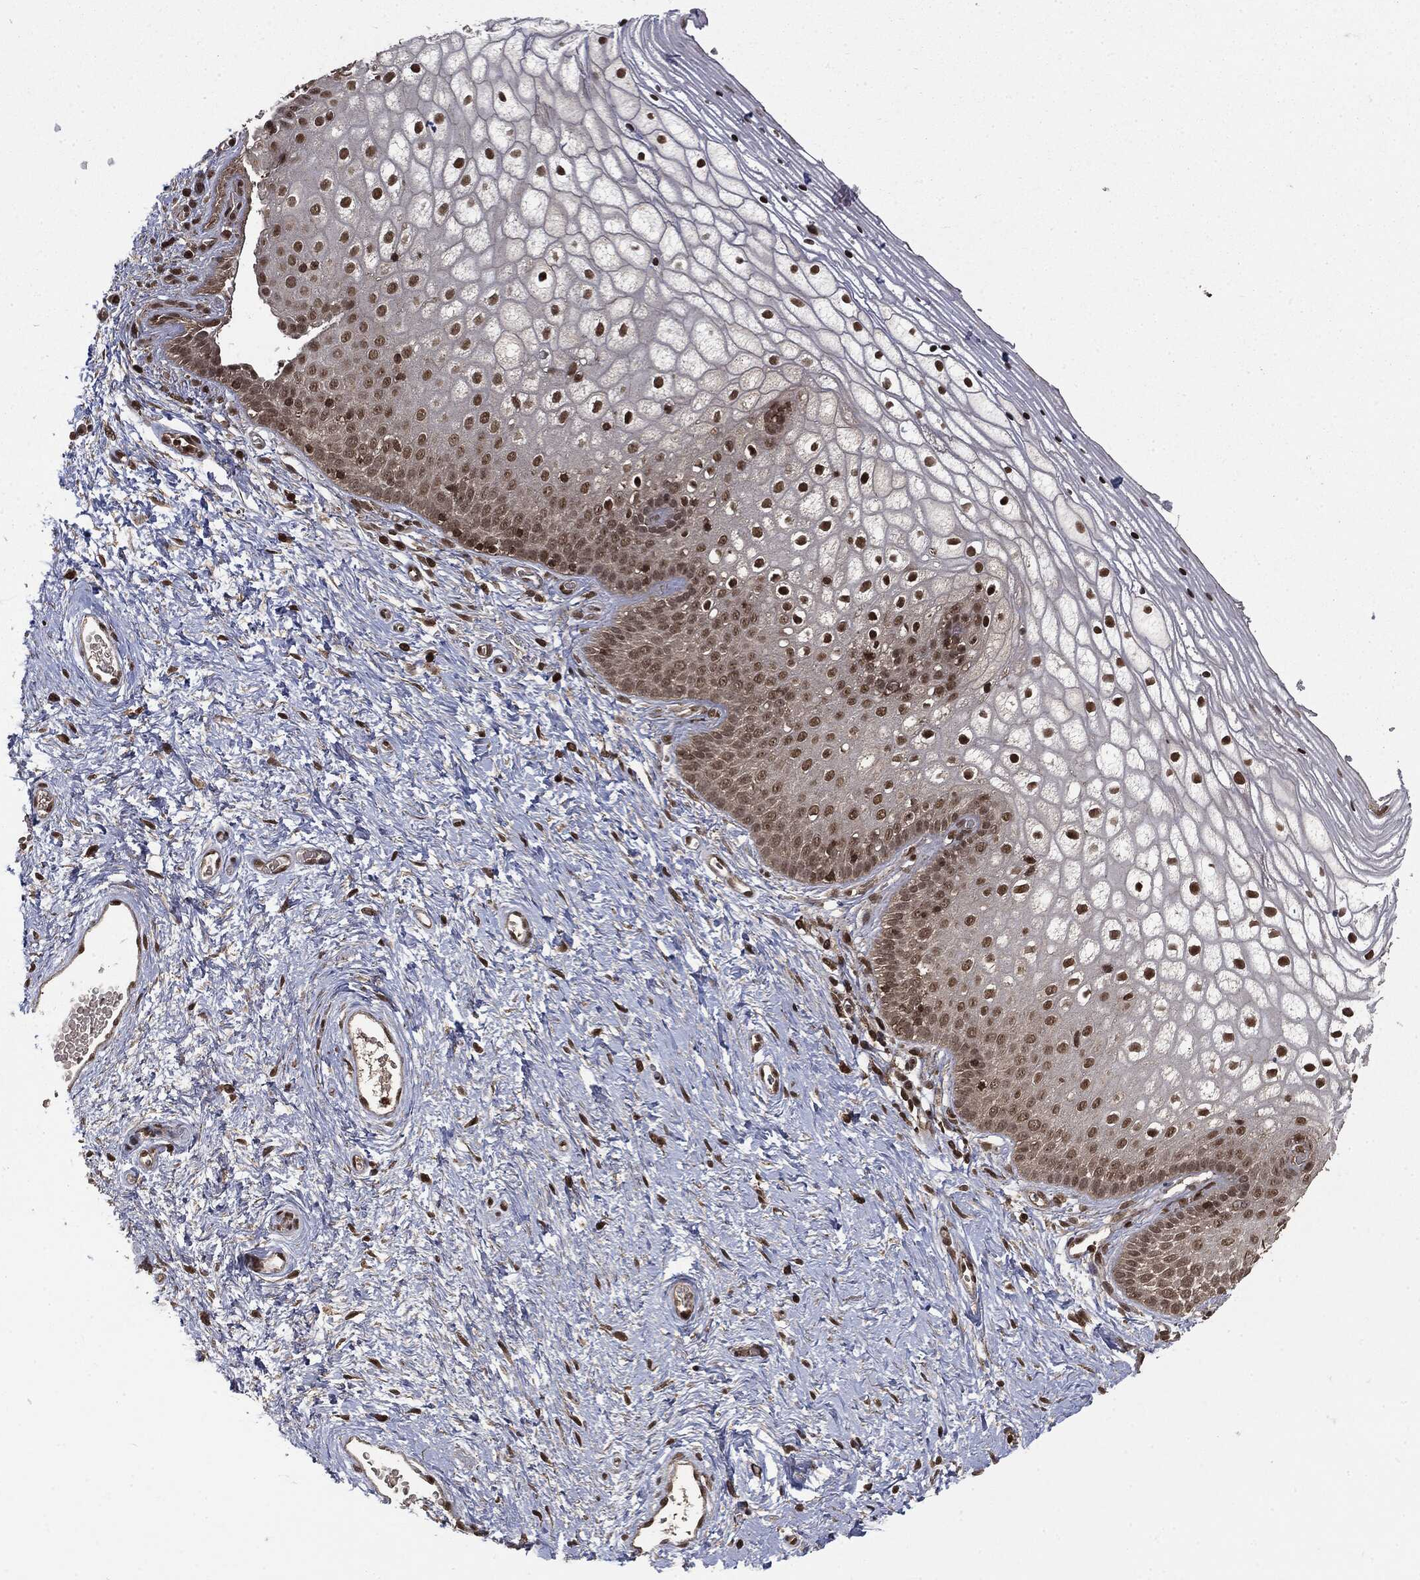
{"staining": {"intensity": "strong", "quantity": "25%-75%", "location": "nuclear"}, "tissue": "vagina", "cell_type": "Squamous epithelial cells", "image_type": "normal", "snomed": [{"axis": "morphology", "description": "Normal tissue, NOS"}, {"axis": "topography", "description": "Vagina"}], "caption": "High-power microscopy captured an IHC micrograph of normal vagina, revealing strong nuclear staining in about 25%-75% of squamous epithelial cells. Using DAB (brown) and hematoxylin (blue) stains, captured at high magnification using brightfield microscopy.", "gene": "CTDP1", "patient": {"sex": "female", "age": 32}}